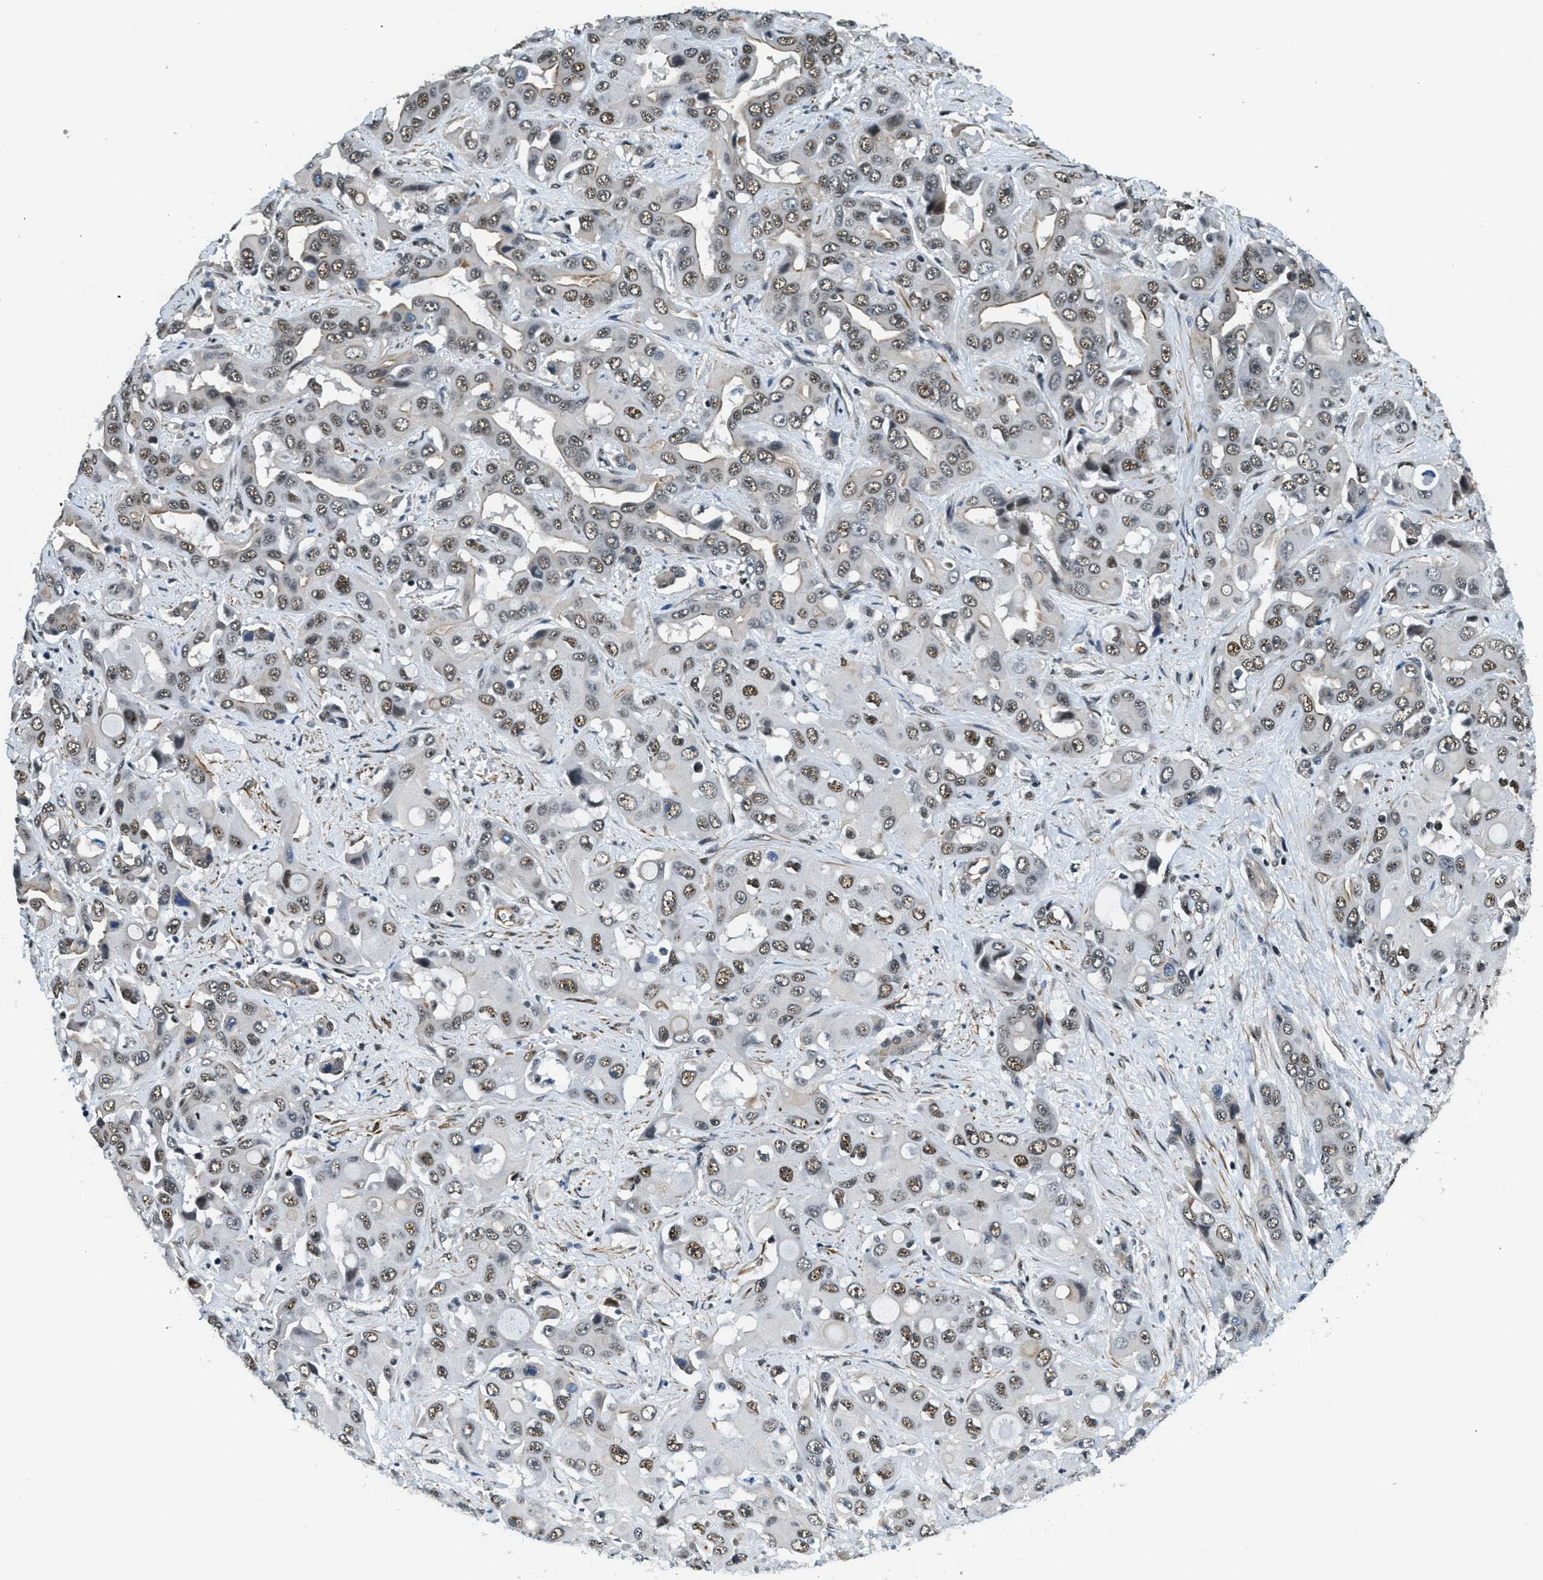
{"staining": {"intensity": "moderate", "quantity": "25%-75%", "location": "nuclear"}, "tissue": "liver cancer", "cell_type": "Tumor cells", "image_type": "cancer", "snomed": [{"axis": "morphology", "description": "Cholangiocarcinoma"}, {"axis": "topography", "description": "Liver"}], "caption": "Protein expression by immunohistochemistry (IHC) displays moderate nuclear expression in about 25%-75% of tumor cells in liver cancer. Nuclei are stained in blue.", "gene": "CFAP36", "patient": {"sex": "female", "age": 52}}